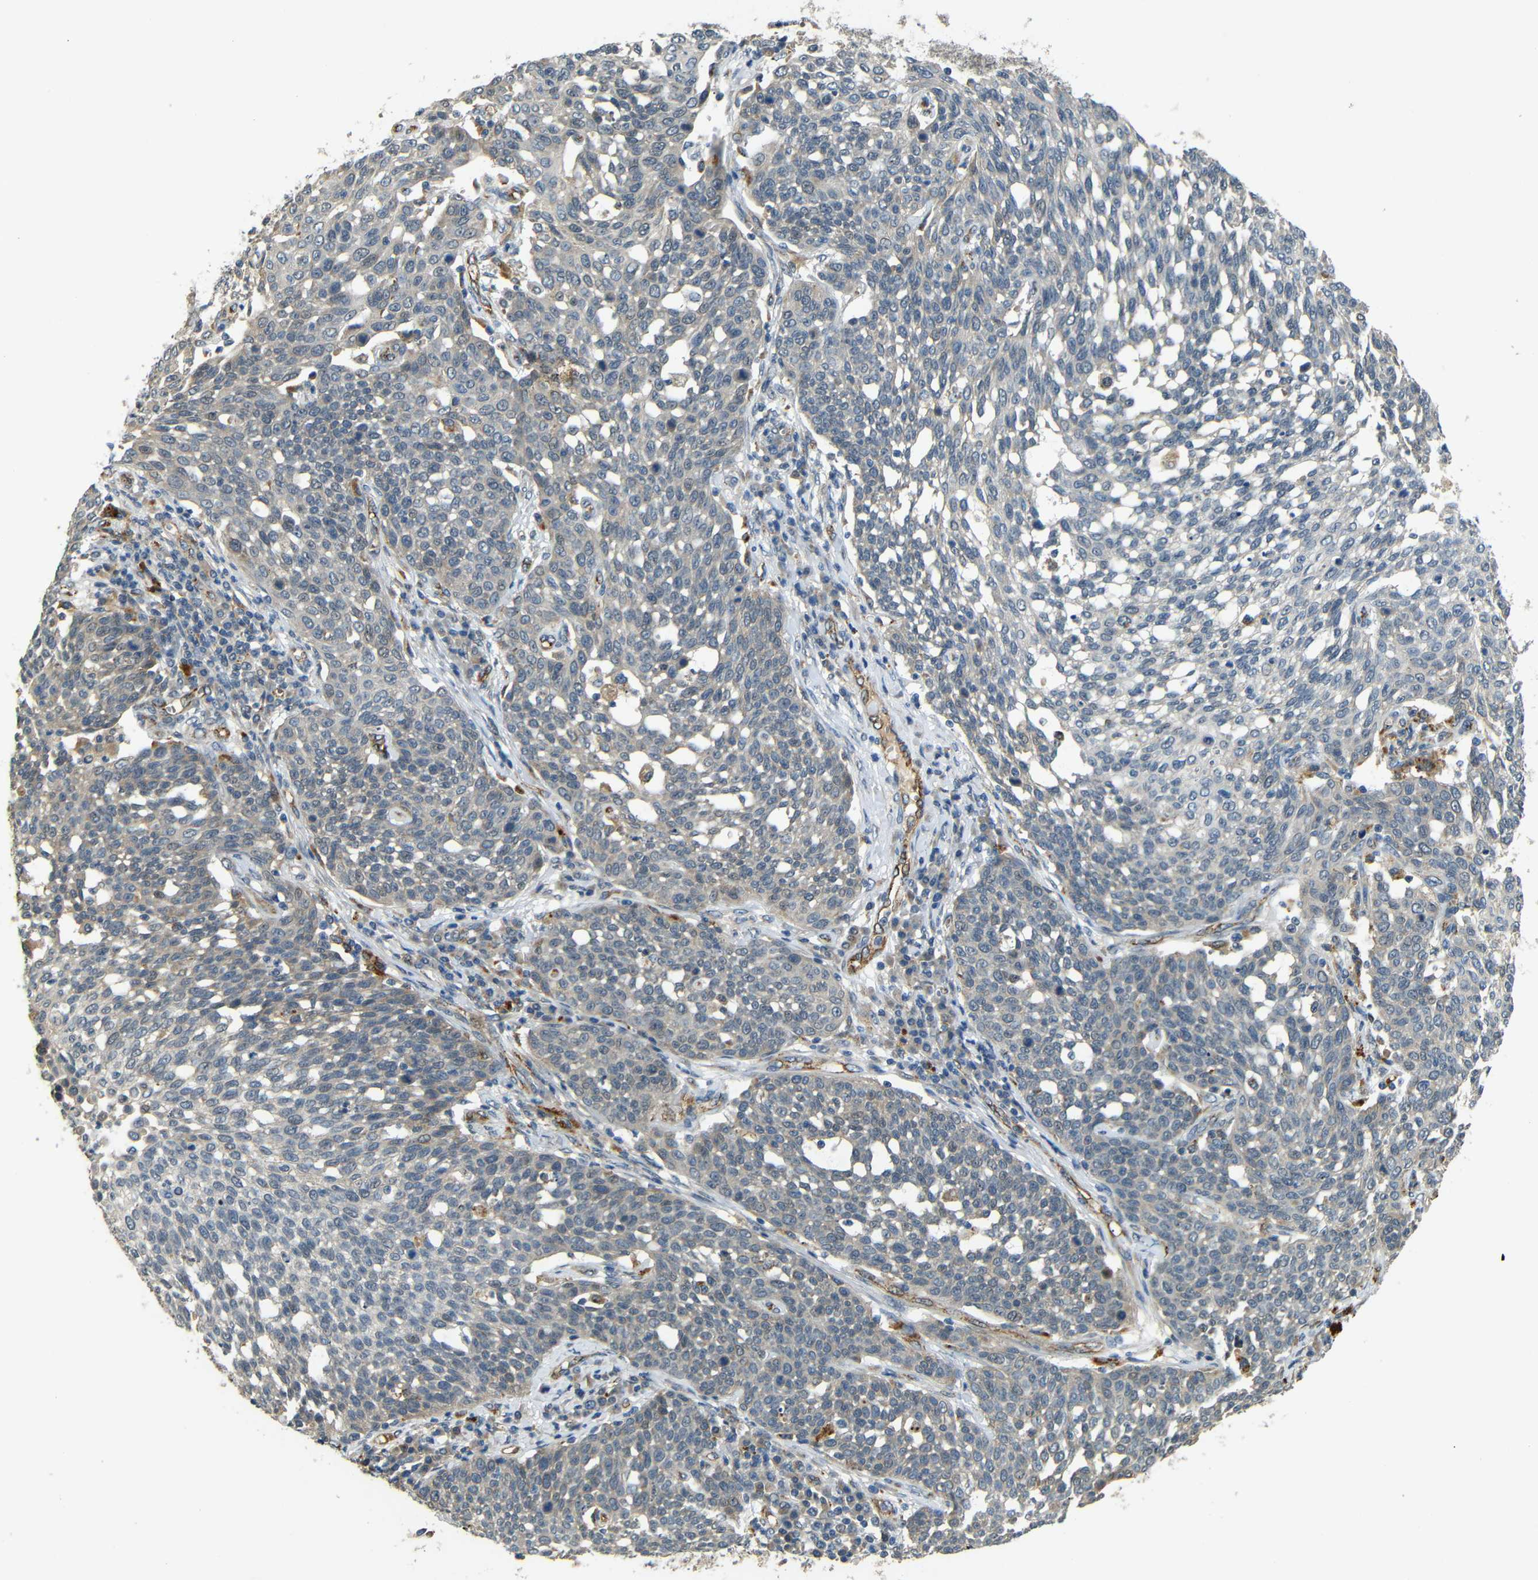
{"staining": {"intensity": "weak", "quantity": "<25%", "location": "cytoplasmic/membranous"}, "tissue": "cervical cancer", "cell_type": "Tumor cells", "image_type": "cancer", "snomed": [{"axis": "morphology", "description": "Squamous cell carcinoma, NOS"}, {"axis": "topography", "description": "Cervix"}], "caption": "A high-resolution micrograph shows immunohistochemistry (IHC) staining of cervical cancer, which shows no significant positivity in tumor cells.", "gene": "ATP7A", "patient": {"sex": "female", "age": 34}}